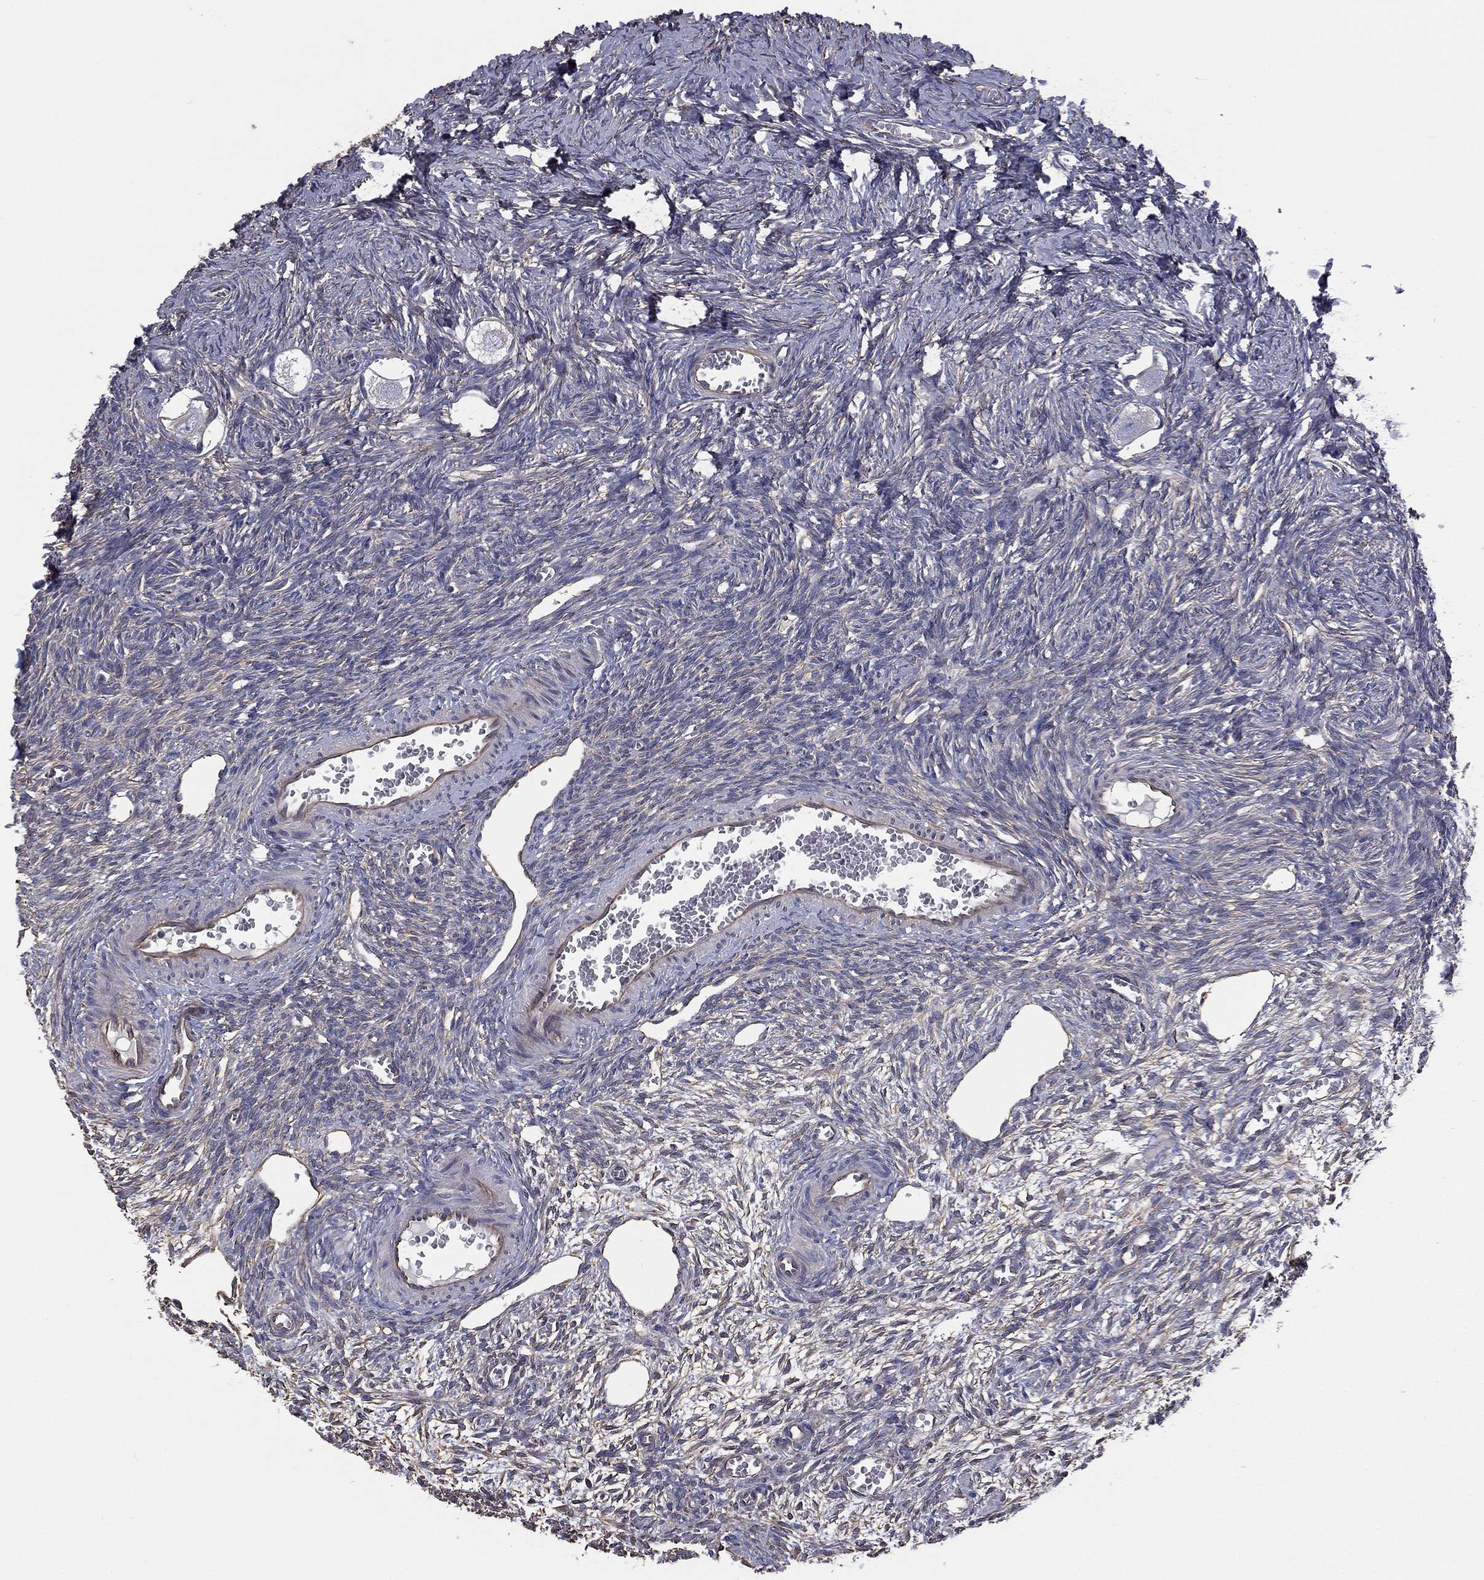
{"staining": {"intensity": "negative", "quantity": "none", "location": "none"}, "tissue": "ovary", "cell_type": "Follicle cells", "image_type": "normal", "snomed": [{"axis": "morphology", "description": "Normal tissue, NOS"}, {"axis": "topography", "description": "Ovary"}], "caption": "Ovary was stained to show a protein in brown. There is no significant positivity in follicle cells. (DAB immunohistochemistry (IHC) visualized using brightfield microscopy, high magnification).", "gene": "SCUBE1", "patient": {"sex": "female", "age": 27}}